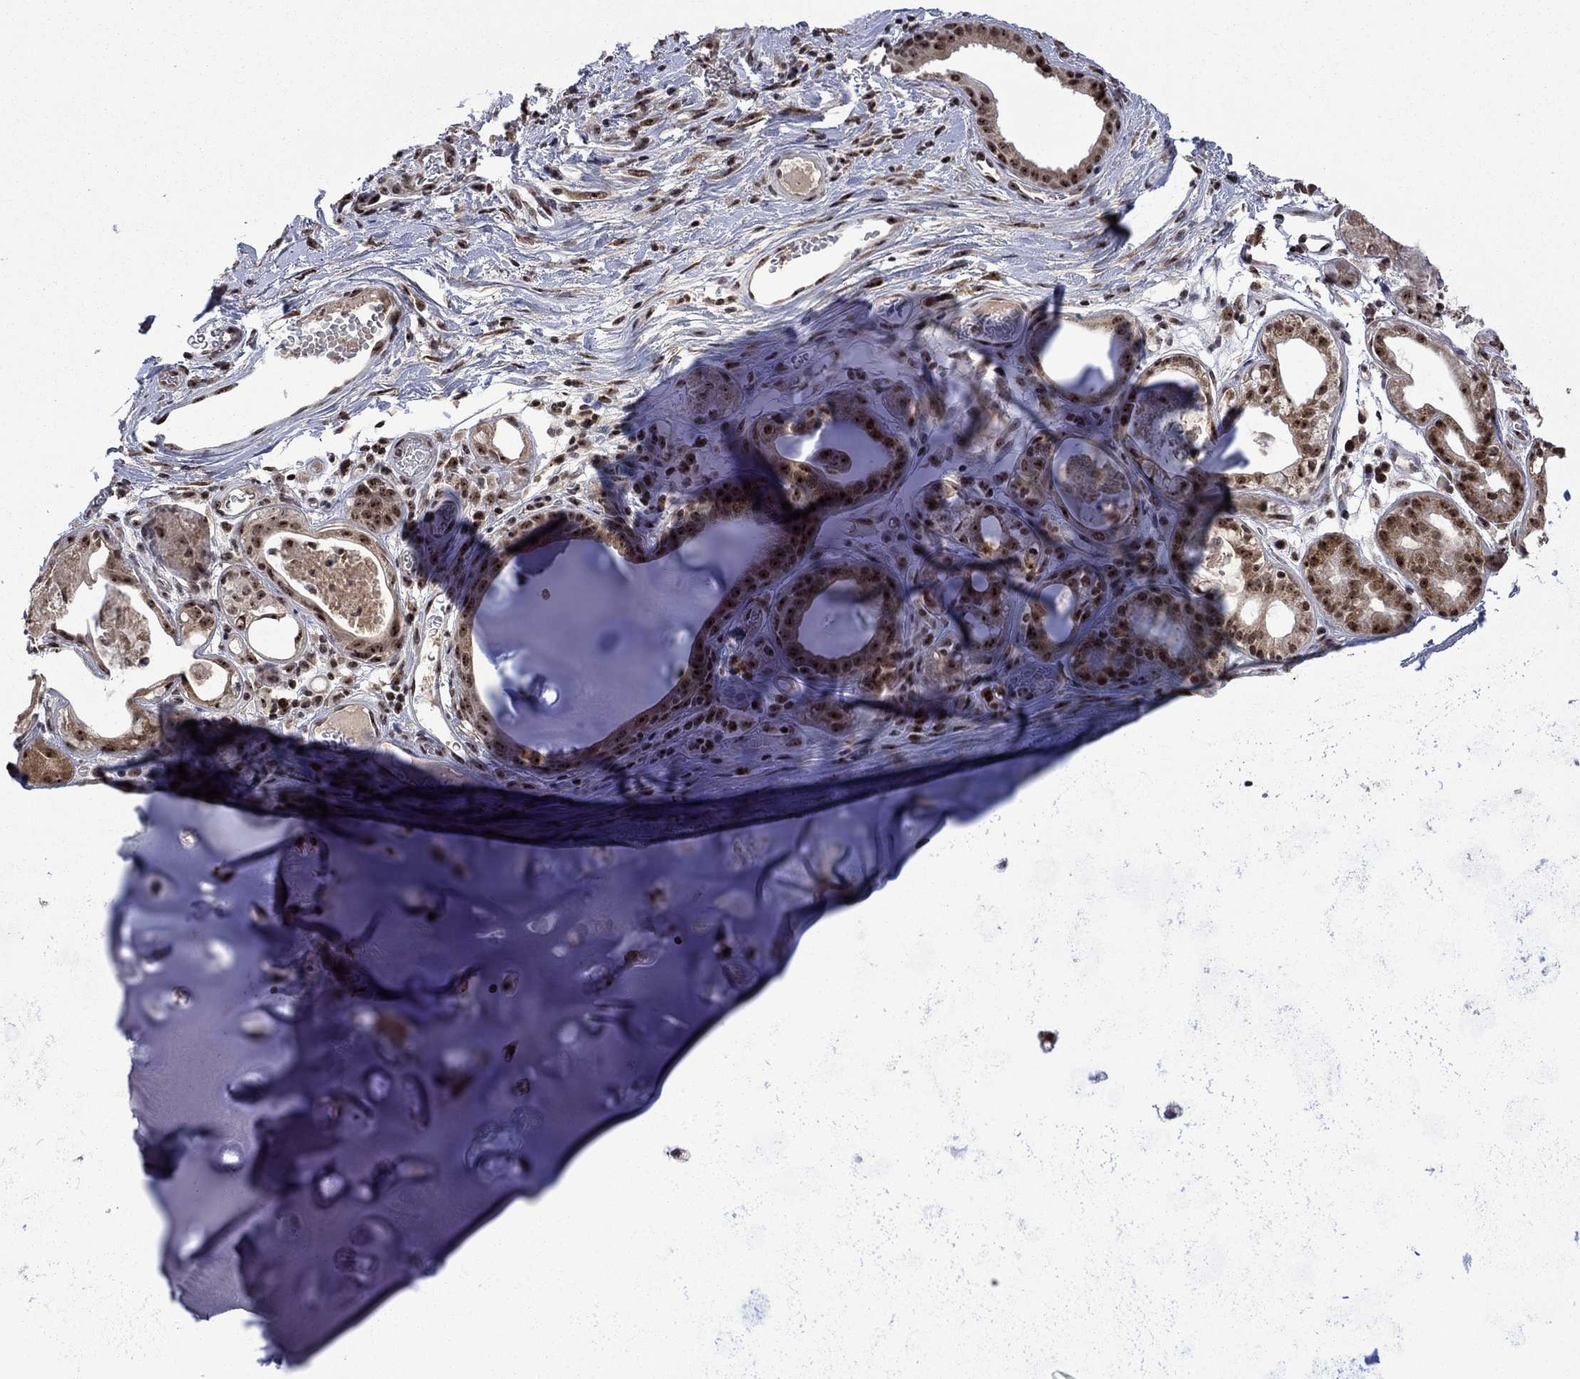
{"staining": {"intensity": "negative", "quantity": "none", "location": "none"}, "tissue": "soft tissue", "cell_type": "Fibroblasts", "image_type": "normal", "snomed": [{"axis": "morphology", "description": "Normal tissue, NOS"}, {"axis": "topography", "description": "Cartilage tissue"}], "caption": "This photomicrograph is of unremarkable soft tissue stained with immunohistochemistry to label a protein in brown with the nuclei are counter-stained blue. There is no expression in fibroblasts.", "gene": "FBLL1", "patient": {"sex": "male", "age": 81}}